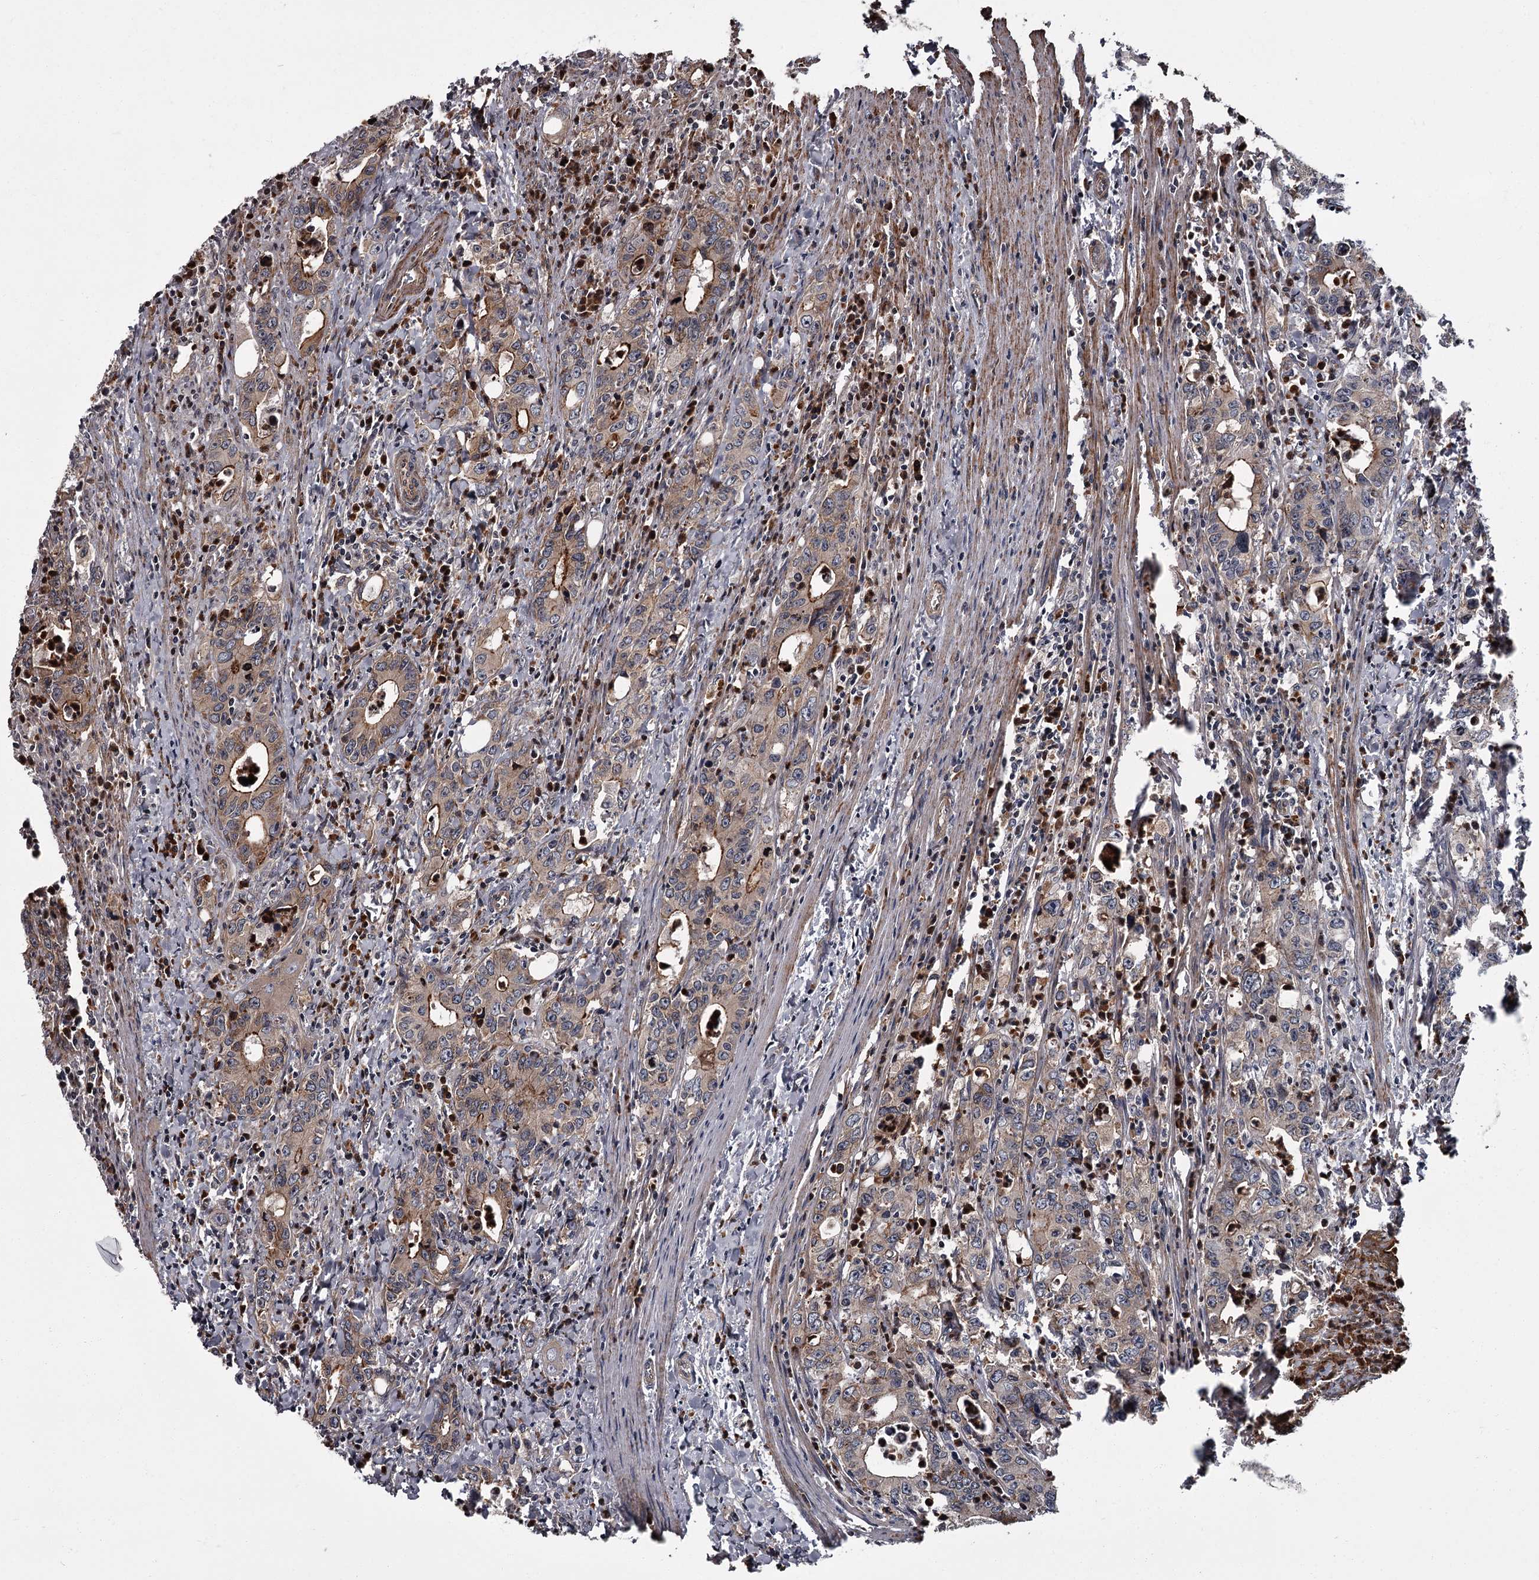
{"staining": {"intensity": "moderate", "quantity": "25%-75%", "location": "cytoplasmic/membranous"}, "tissue": "colorectal cancer", "cell_type": "Tumor cells", "image_type": "cancer", "snomed": [{"axis": "morphology", "description": "Adenocarcinoma, NOS"}, {"axis": "topography", "description": "Colon"}], "caption": "Immunohistochemical staining of human colorectal cancer (adenocarcinoma) exhibits medium levels of moderate cytoplasmic/membranous protein expression in about 25%-75% of tumor cells.", "gene": "THAP9", "patient": {"sex": "female", "age": 75}}